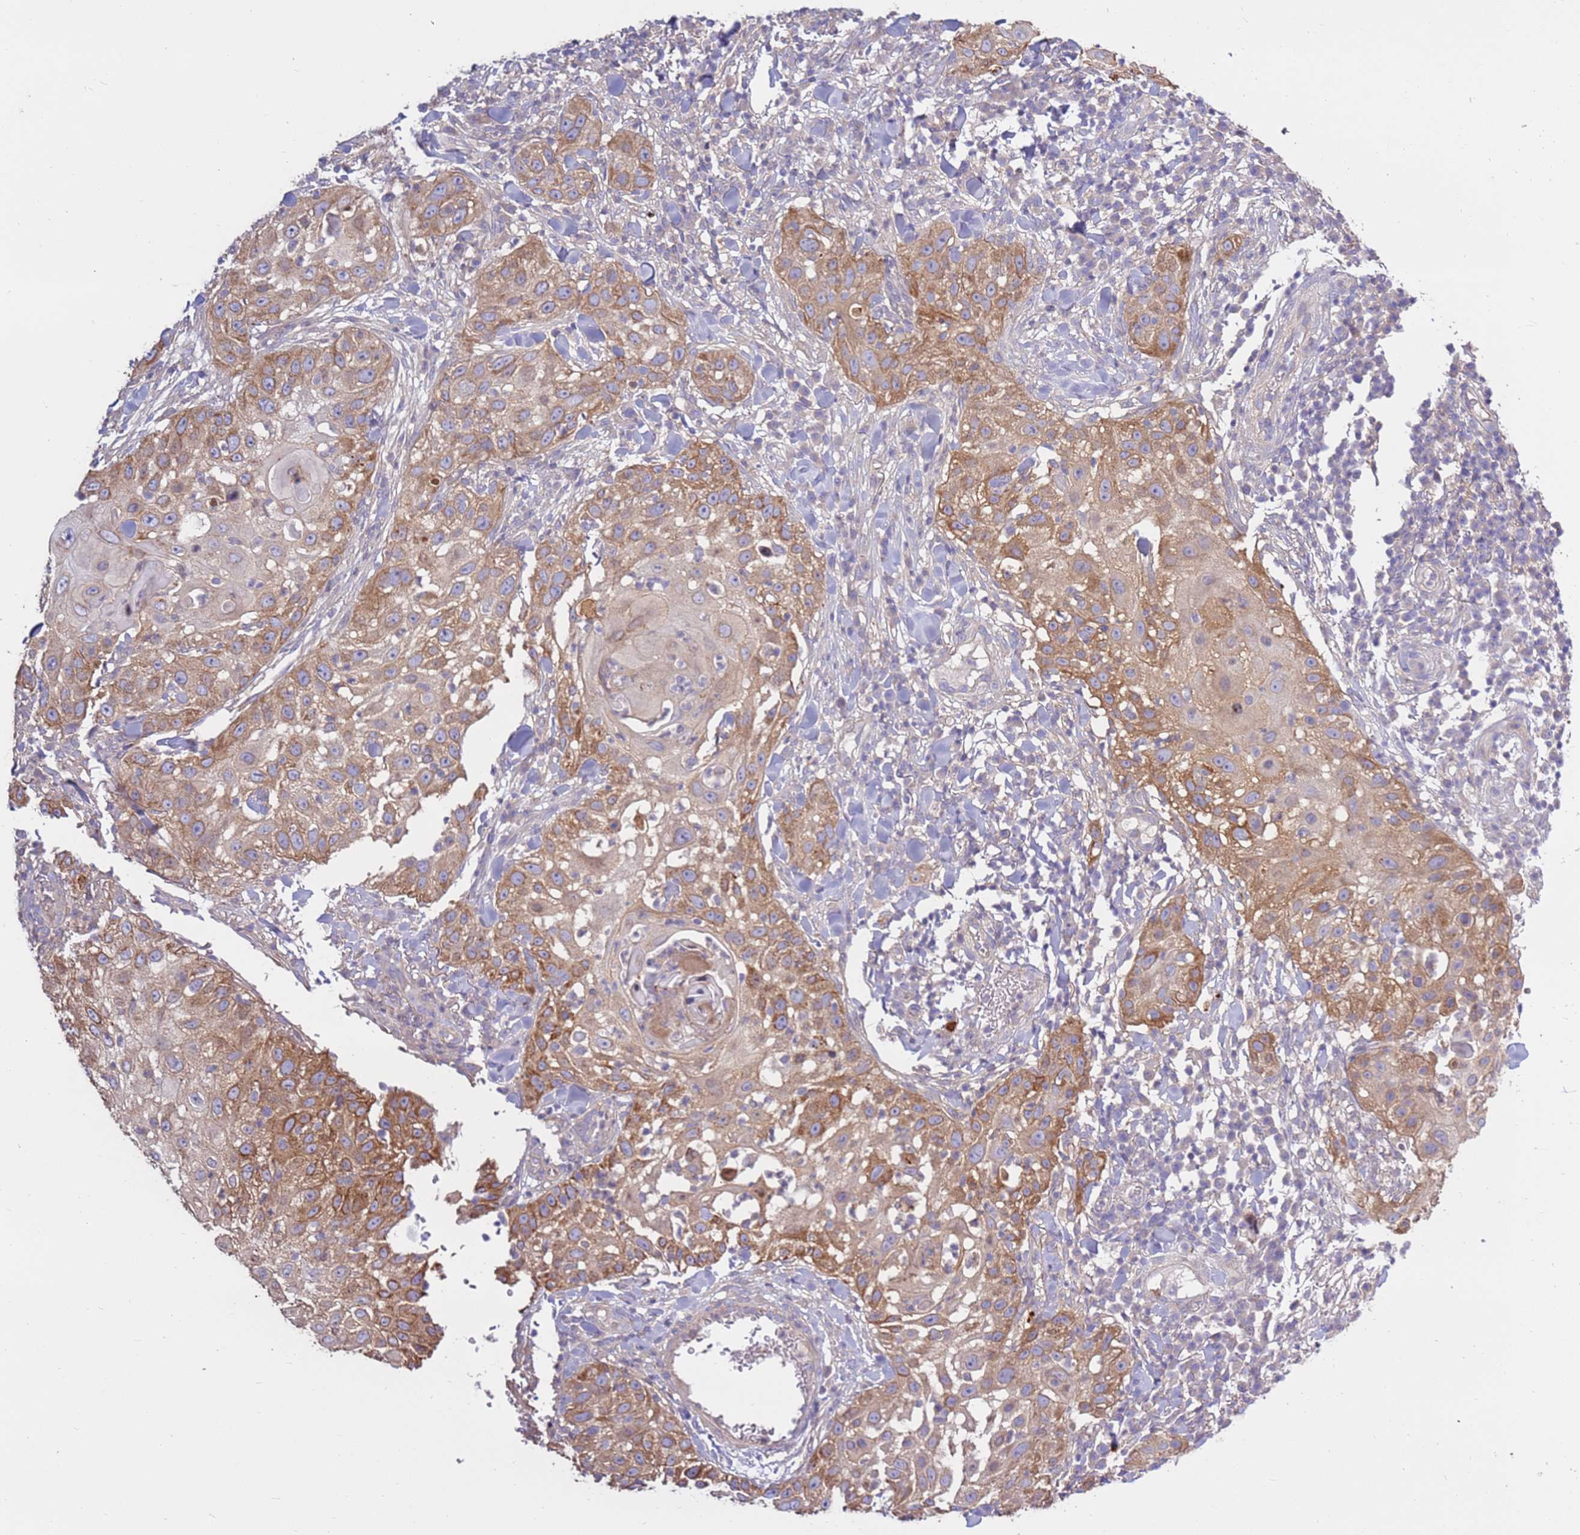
{"staining": {"intensity": "moderate", "quantity": ">75%", "location": "cytoplasmic/membranous"}, "tissue": "skin cancer", "cell_type": "Tumor cells", "image_type": "cancer", "snomed": [{"axis": "morphology", "description": "Squamous cell carcinoma, NOS"}, {"axis": "topography", "description": "Skin"}], "caption": "This histopathology image exhibits squamous cell carcinoma (skin) stained with IHC to label a protein in brown. The cytoplasmic/membranous of tumor cells show moderate positivity for the protein. Nuclei are counter-stained blue.", "gene": "EVA1B", "patient": {"sex": "female", "age": 44}}